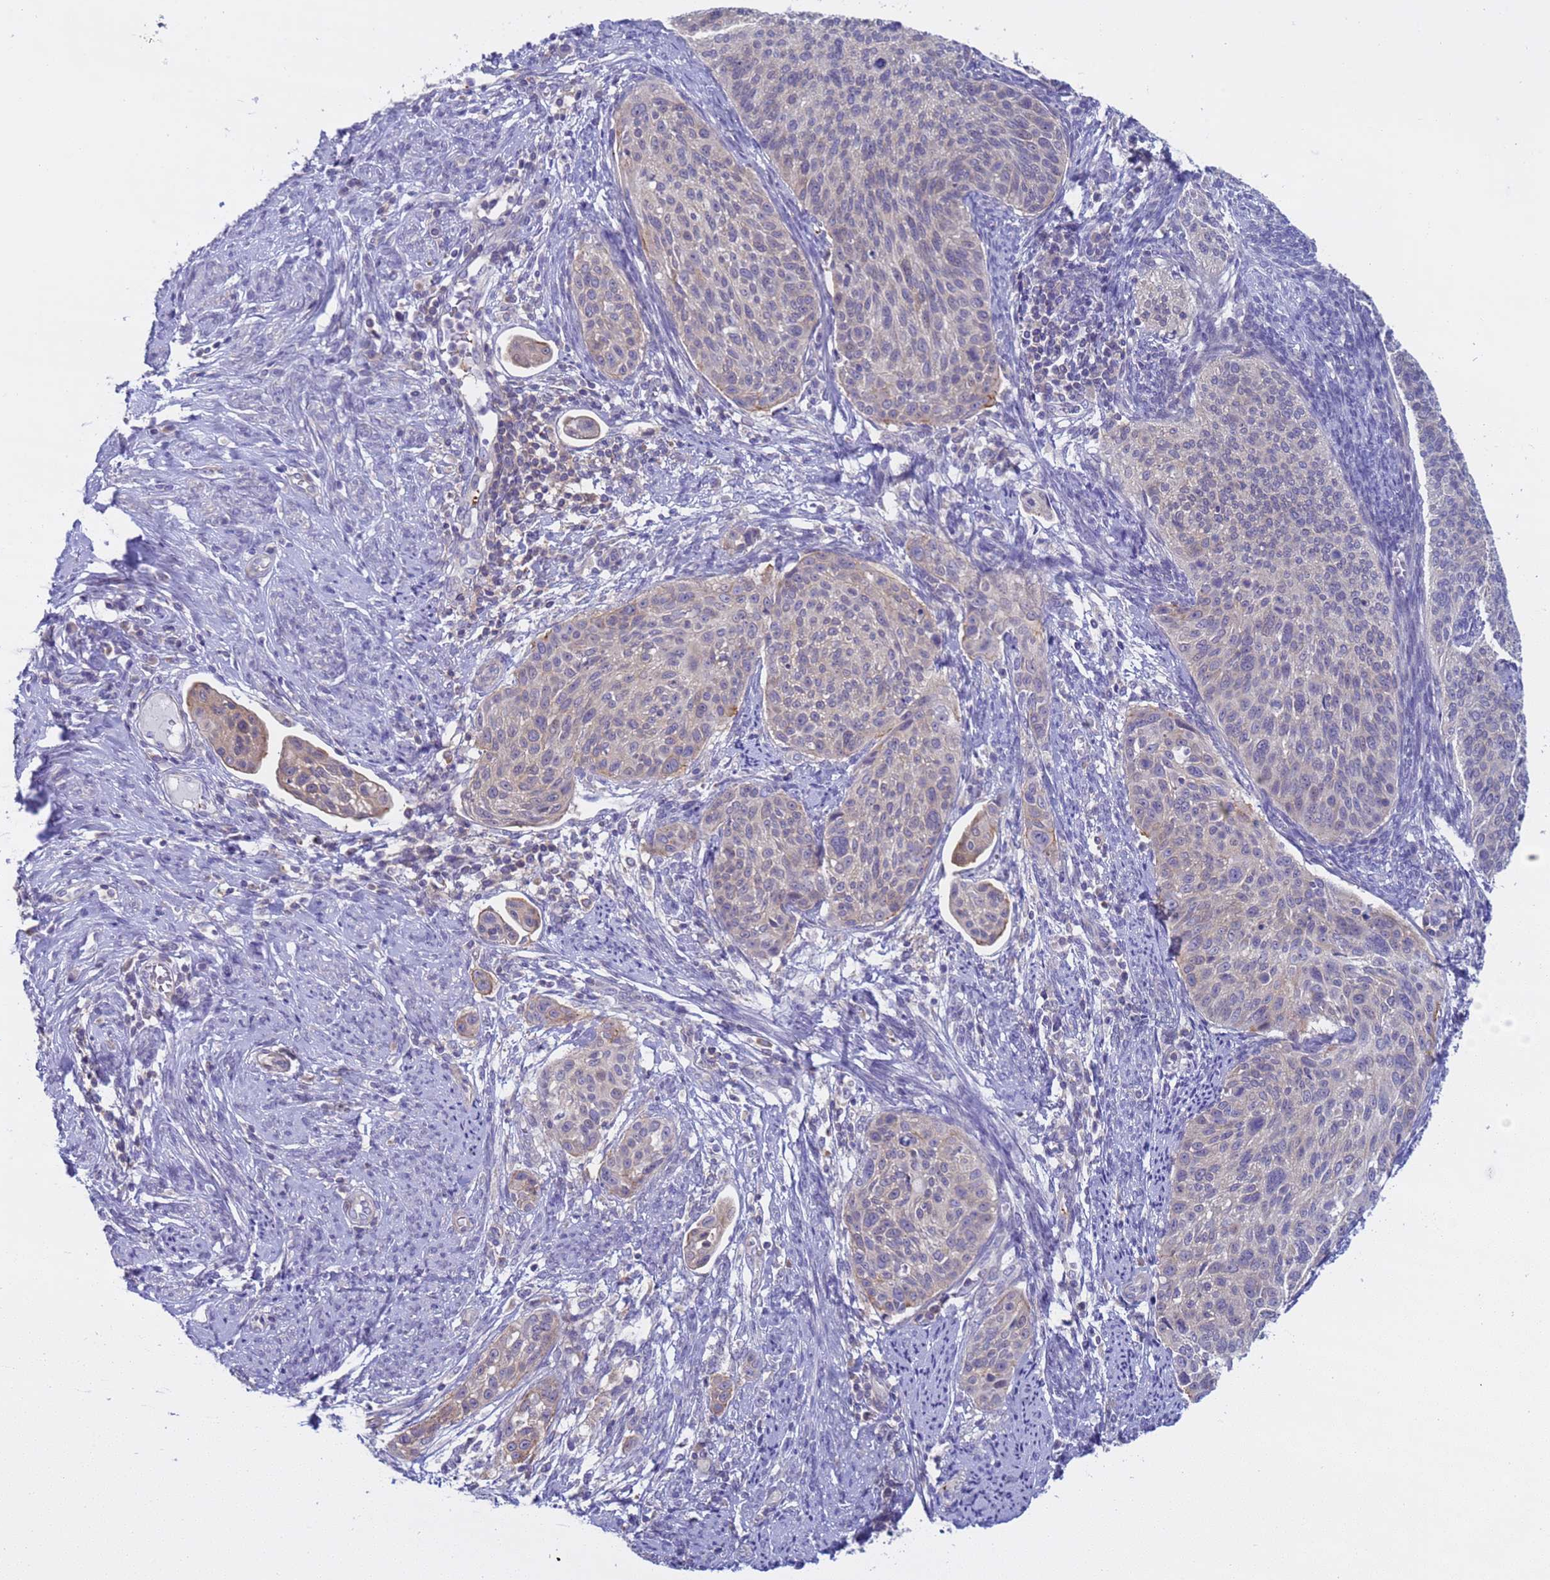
{"staining": {"intensity": "weak", "quantity": "<25%", "location": "cytoplasmic/membranous"}, "tissue": "cervical cancer", "cell_type": "Tumor cells", "image_type": "cancer", "snomed": [{"axis": "morphology", "description": "Squamous cell carcinoma, NOS"}, {"axis": "topography", "description": "Cervix"}], "caption": "High power microscopy image of an immunohistochemistry (IHC) photomicrograph of cervical cancer (squamous cell carcinoma), revealing no significant staining in tumor cells.", "gene": "CAPN7", "patient": {"sex": "female", "age": 70}}